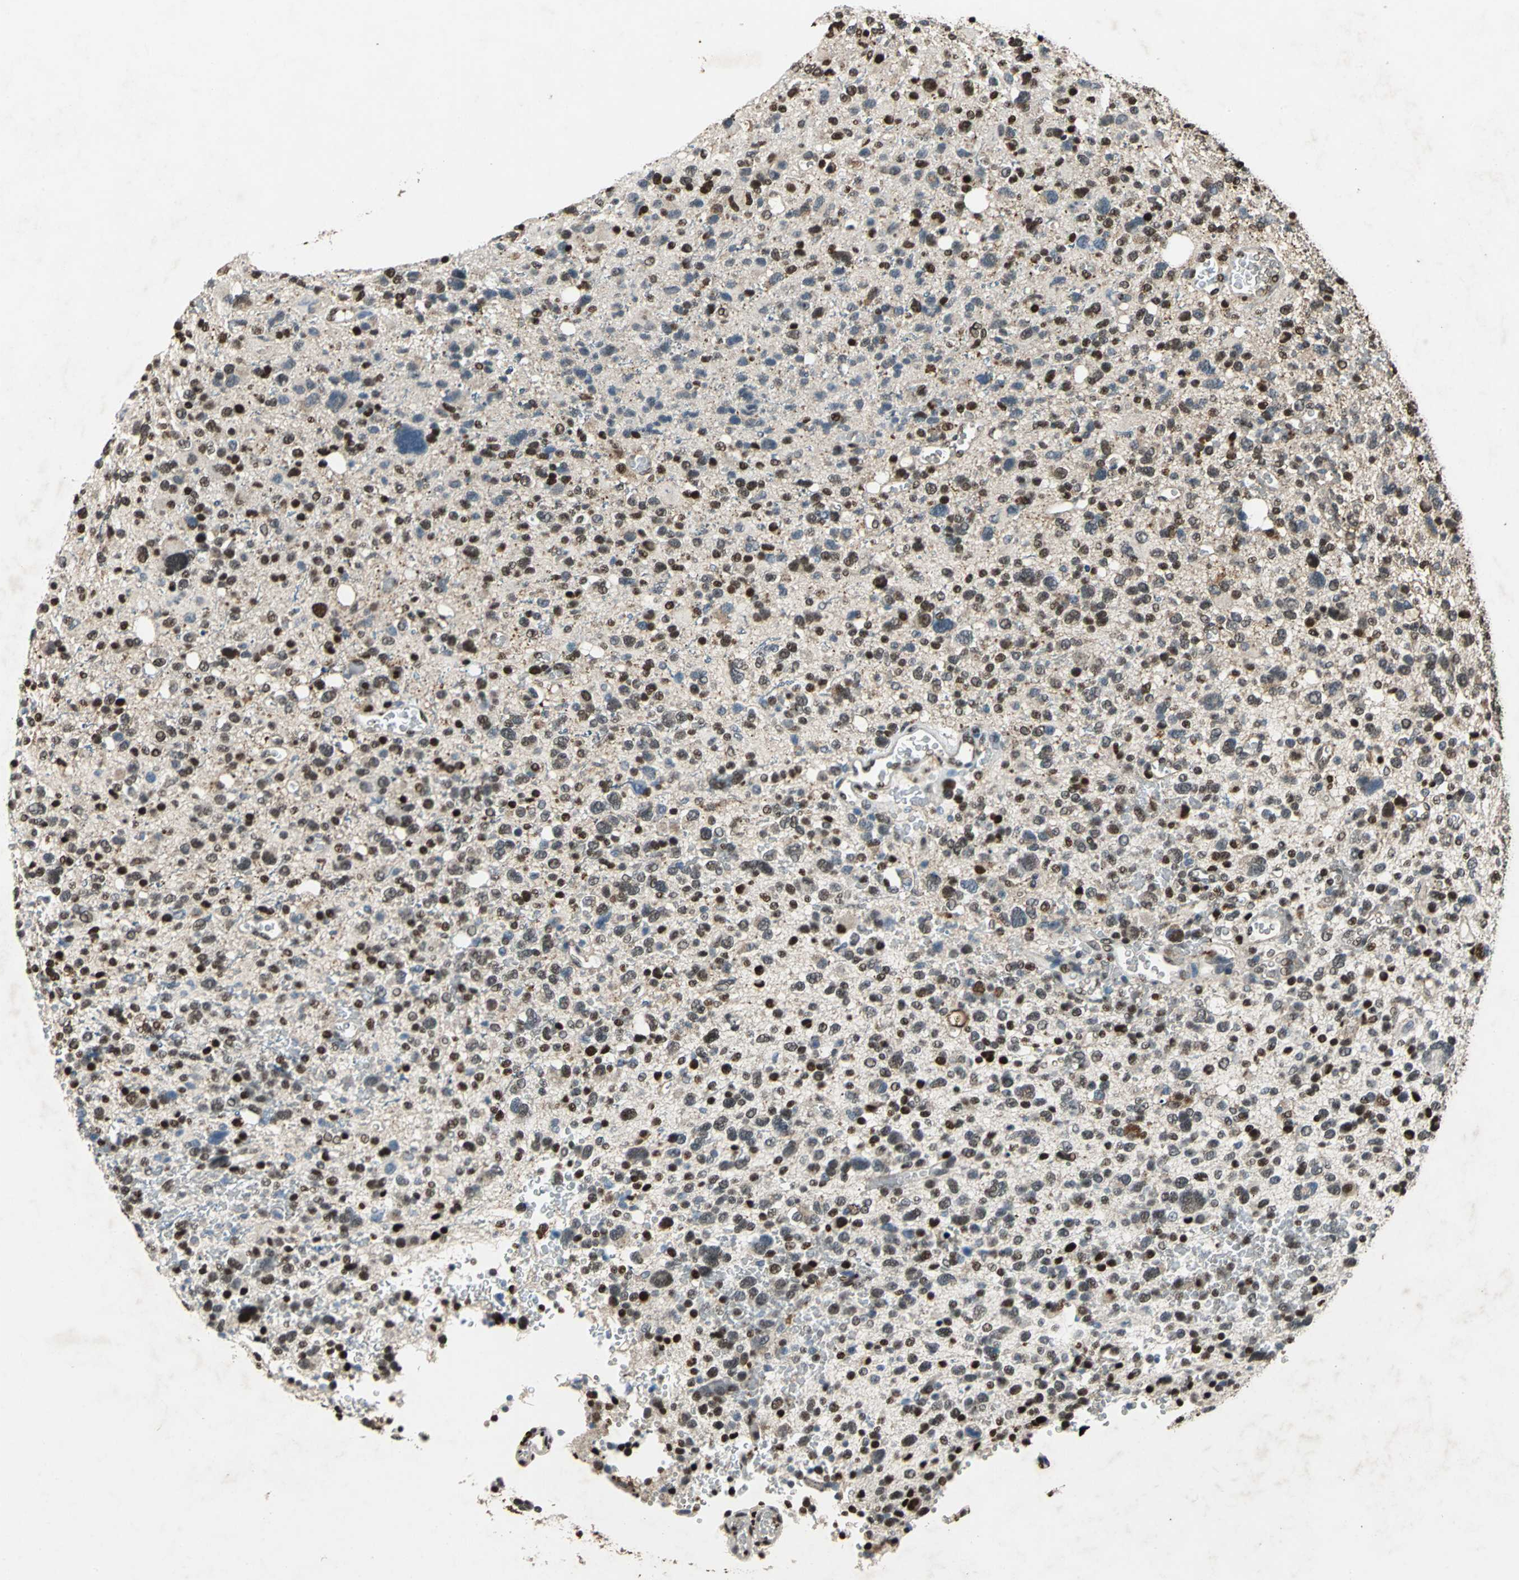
{"staining": {"intensity": "moderate", "quantity": "25%-75%", "location": "nuclear"}, "tissue": "glioma", "cell_type": "Tumor cells", "image_type": "cancer", "snomed": [{"axis": "morphology", "description": "Glioma, malignant, High grade"}, {"axis": "topography", "description": "Brain"}], "caption": "Malignant glioma (high-grade) stained with a protein marker demonstrates moderate staining in tumor cells.", "gene": "ANP32A", "patient": {"sex": "male", "age": 48}}